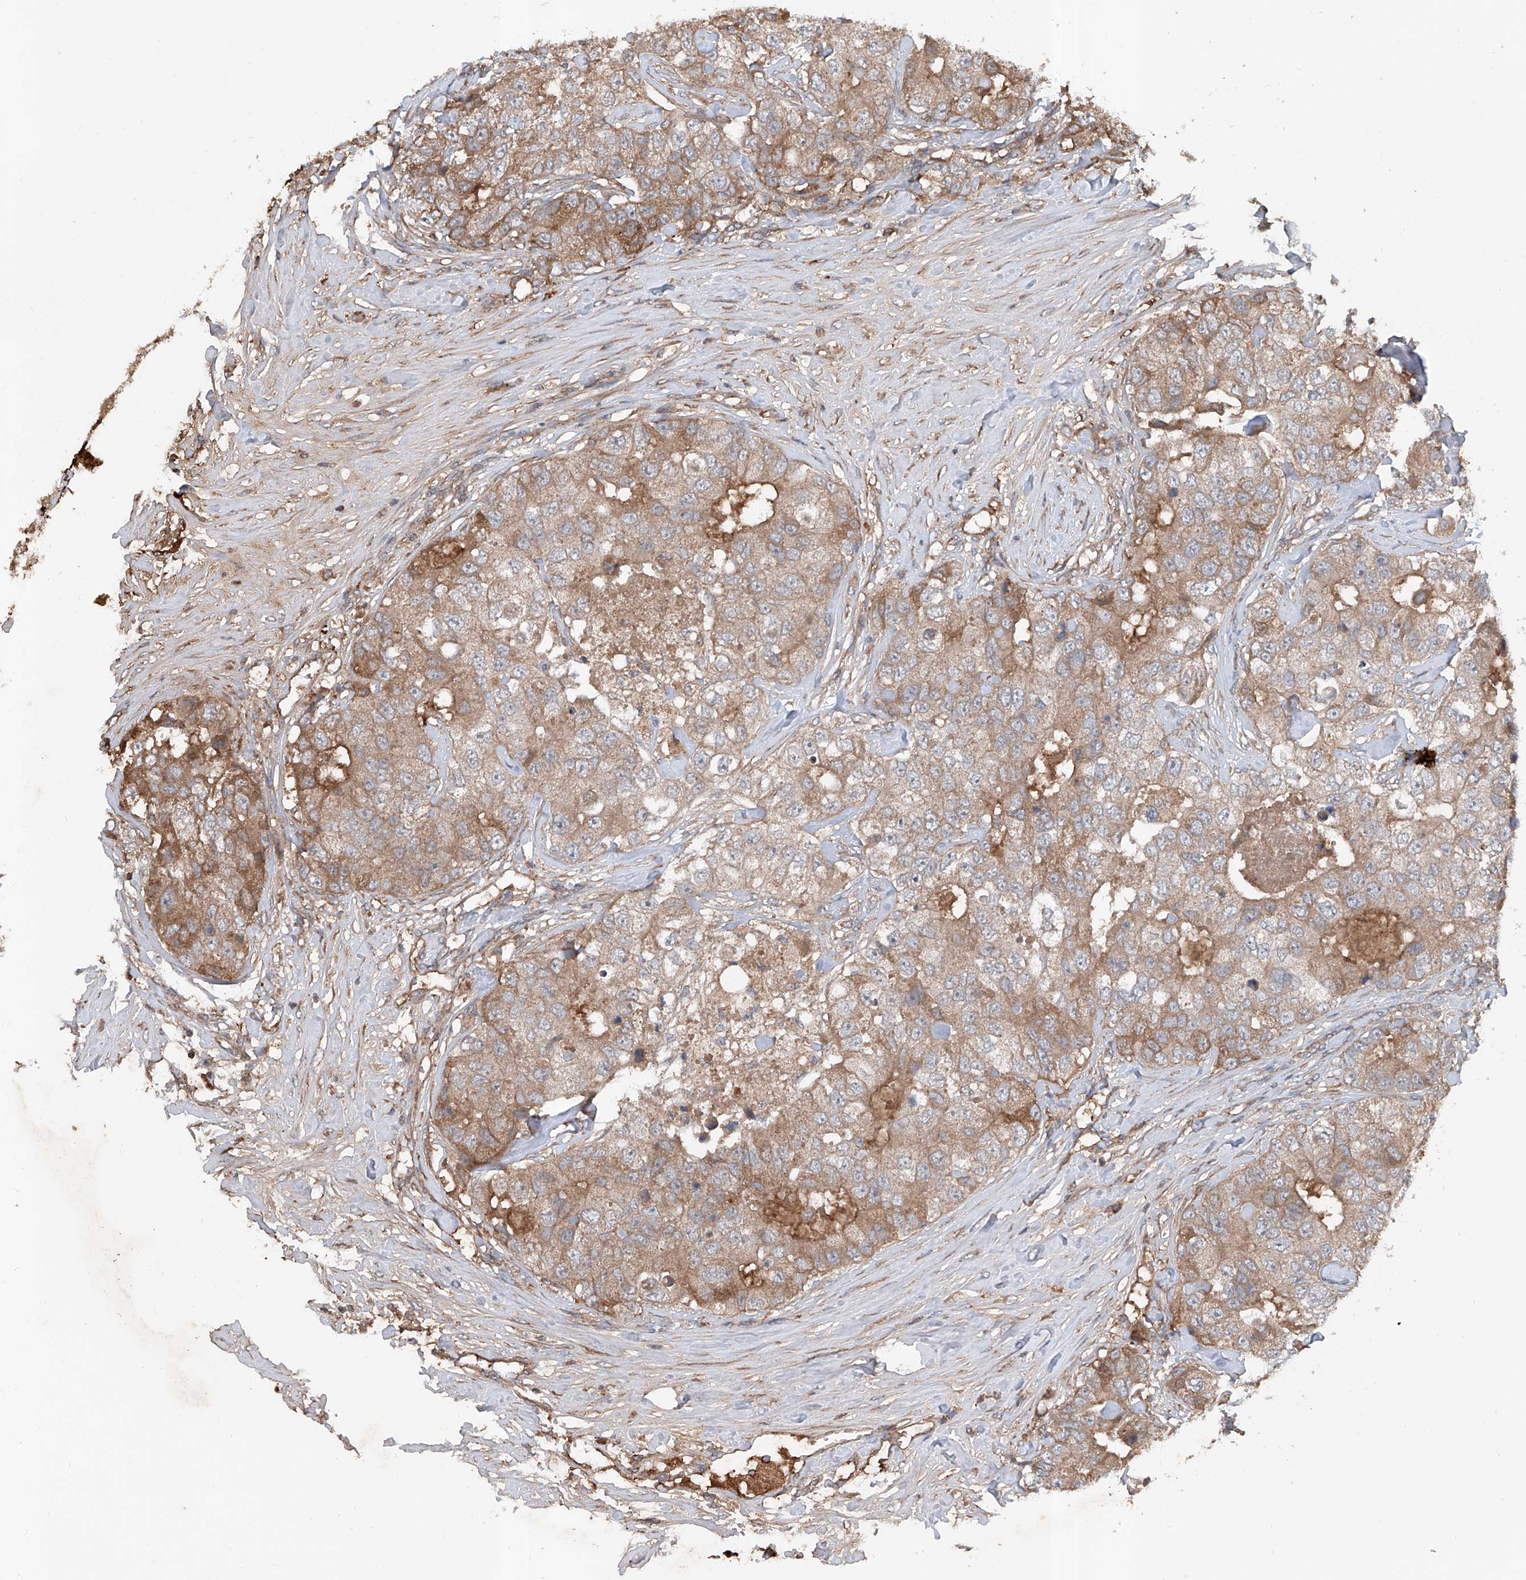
{"staining": {"intensity": "moderate", "quantity": "25%-75%", "location": "cytoplasmic/membranous"}, "tissue": "breast cancer", "cell_type": "Tumor cells", "image_type": "cancer", "snomed": [{"axis": "morphology", "description": "Duct carcinoma"}, {"axis": "topography", "description": "Breast"}], "caption": "This micrograph exhibits breast cancer (intraductal carcinoma) stained with immunohistochemistry to label a protein in brown. The cytoplasmic/membranous of tumor cells show moderate positivity for the protein. Nuclei are counter-stained blue.", "gene": "ADAM23", "patient": {"sex": "female", "age": 62}}